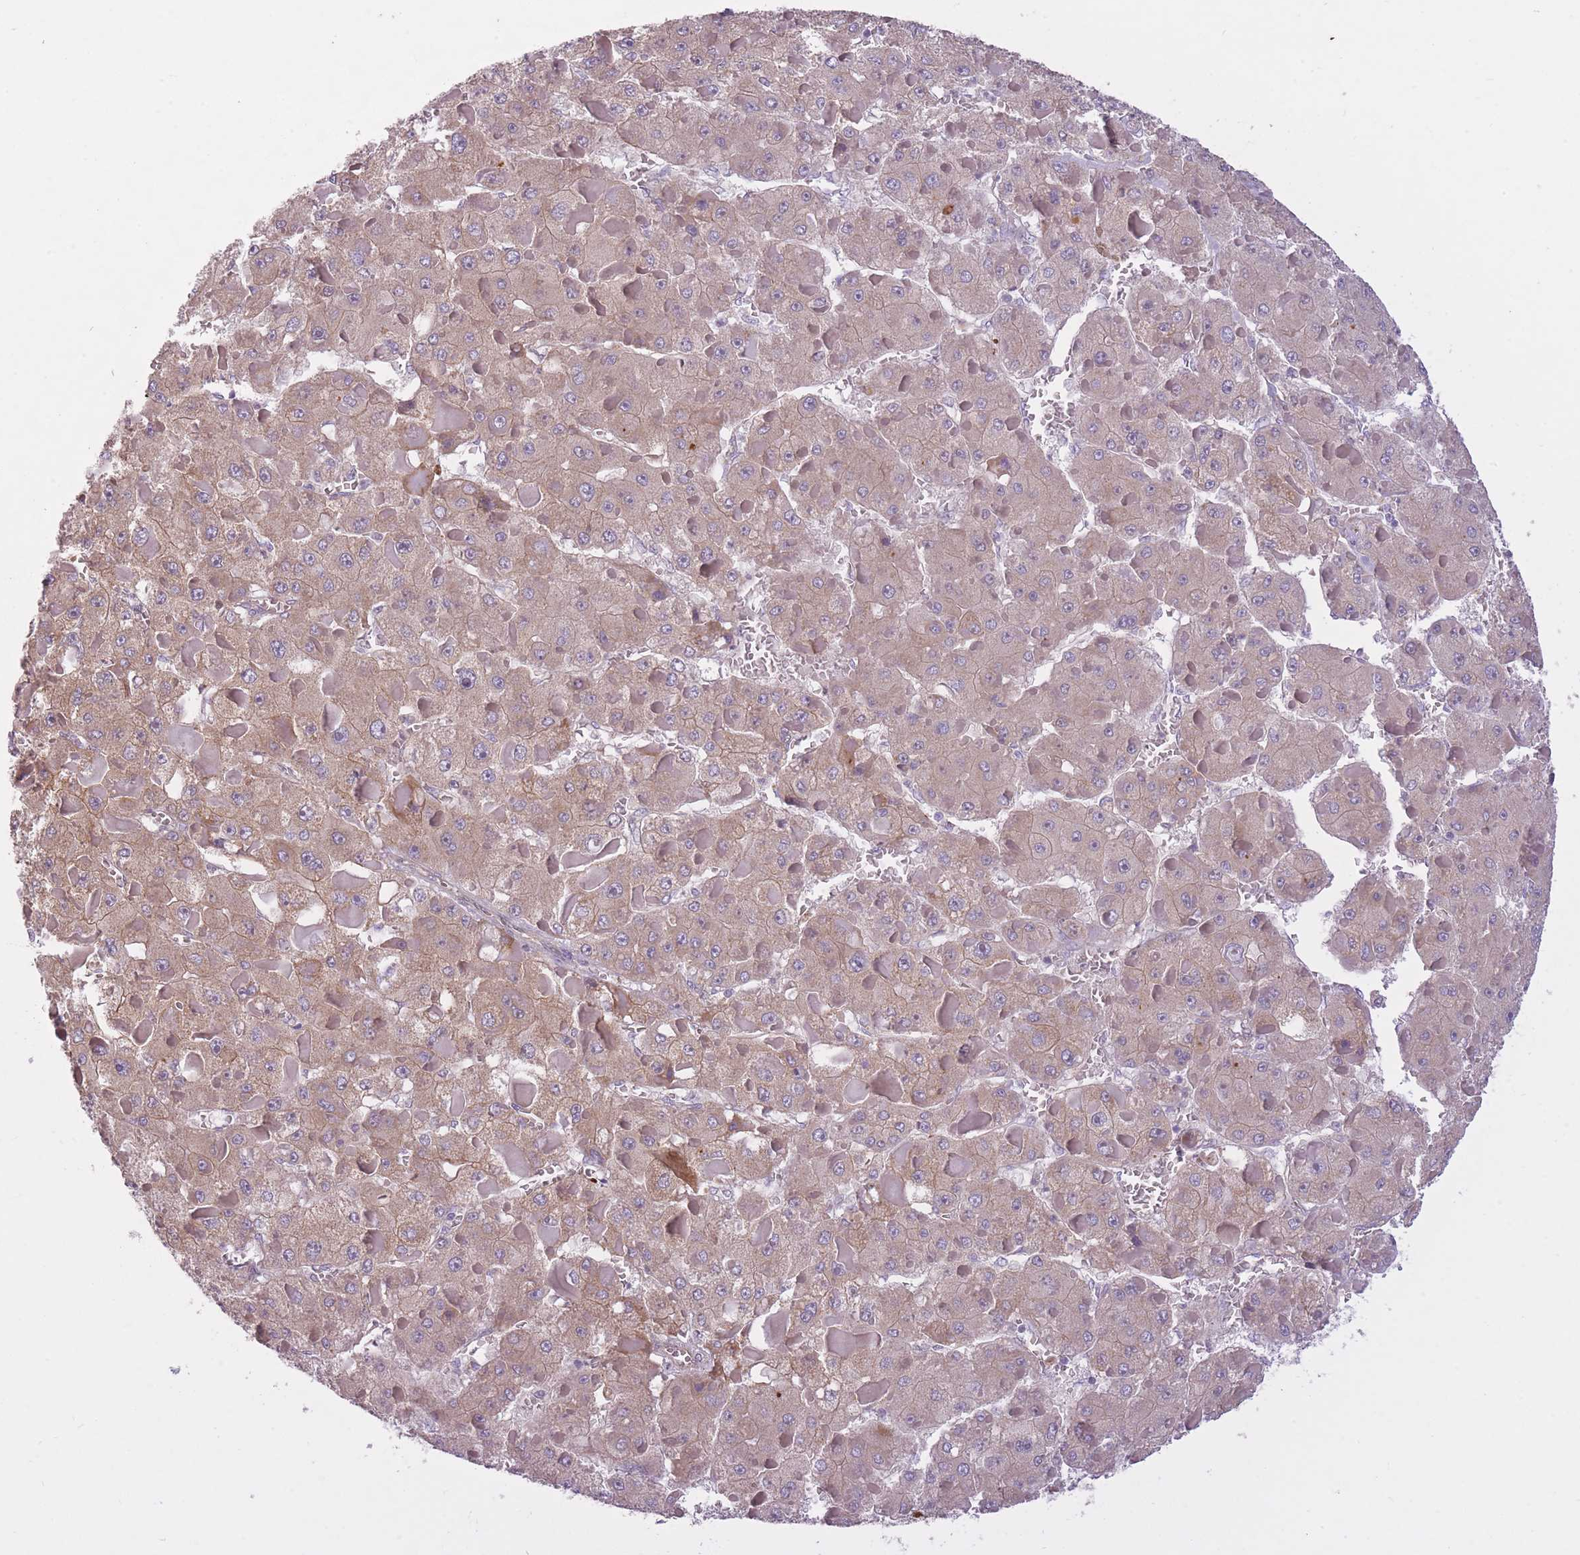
{"staining": {"intensity": "weak", "quantity": "25%-75%", "location": "cytoplasmic/membranous"}, "tissue": "liver cancer", "cell_type": "Tumor cells", "image_type": "cancer", "snomed": [{"axis": "morphology", "description": "Carcinoma, Hepatocellular, NOS"}, {"axis": "topography", "description": "Liver"}], "caption": "Tumor cells demonstrate low levels of weak cytoplasmic/membranous staining in about 25%-75% of cells in human liver hepatocellular carcinoma.", "gene": "REV1", "patient": {"sex": "female", "age": 73}}